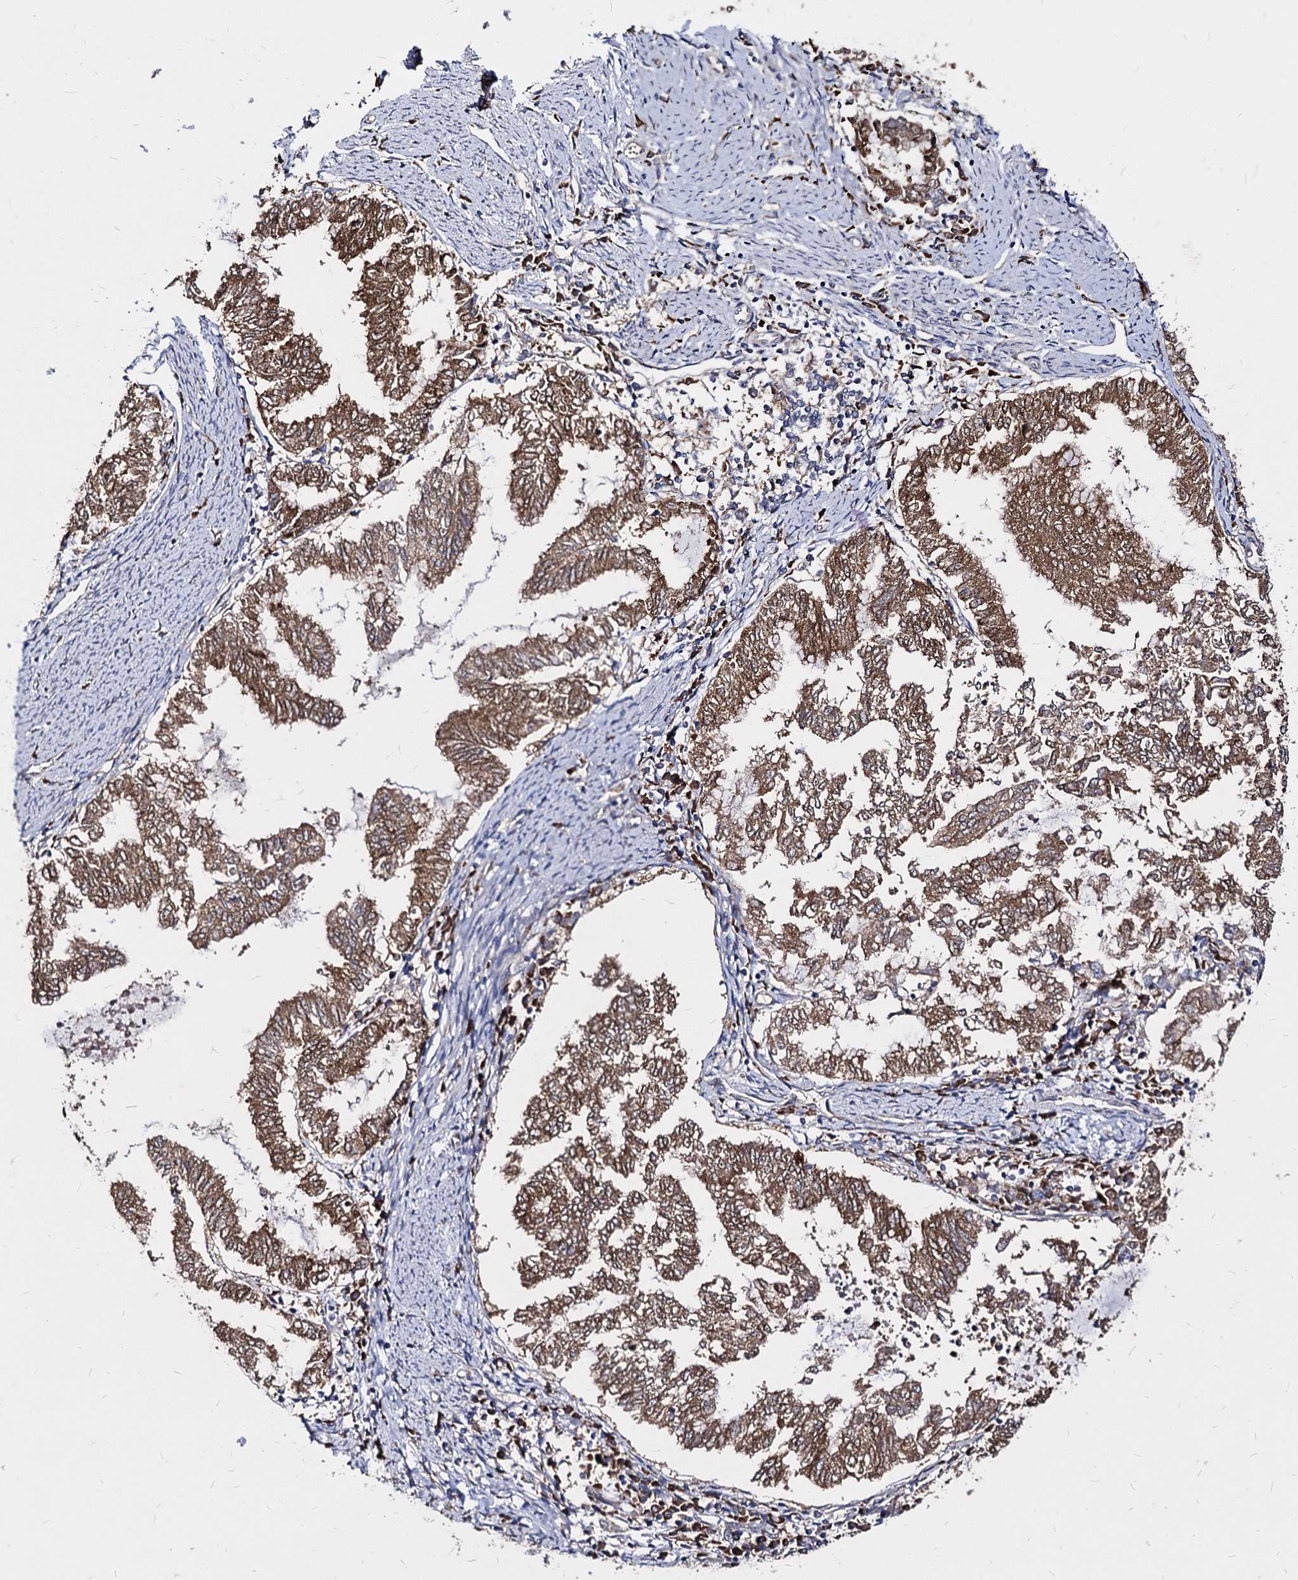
{"staining": {"intensity": "moderate", "quantity": ">75%", "location": "cytoplasmic/membranous"}, "tissue": "endometrial cancer", "cell_type": "Tumor cells", "image_type": "cancer", "snomed": [{"axis": "morphology", "description": "Adenocarcinoma, NOS"}, {"axis": "topography", "description": "Endometrium"}], "caption": "About >75% of tumor cells in endometrial adenocarcinoma demonstrate moderate cytoplasmic/membranous protein positivity as visualized by brown immunohistochemical staining.", "gene": "NME1", "patient": {"sex": "female", "age": 79}}